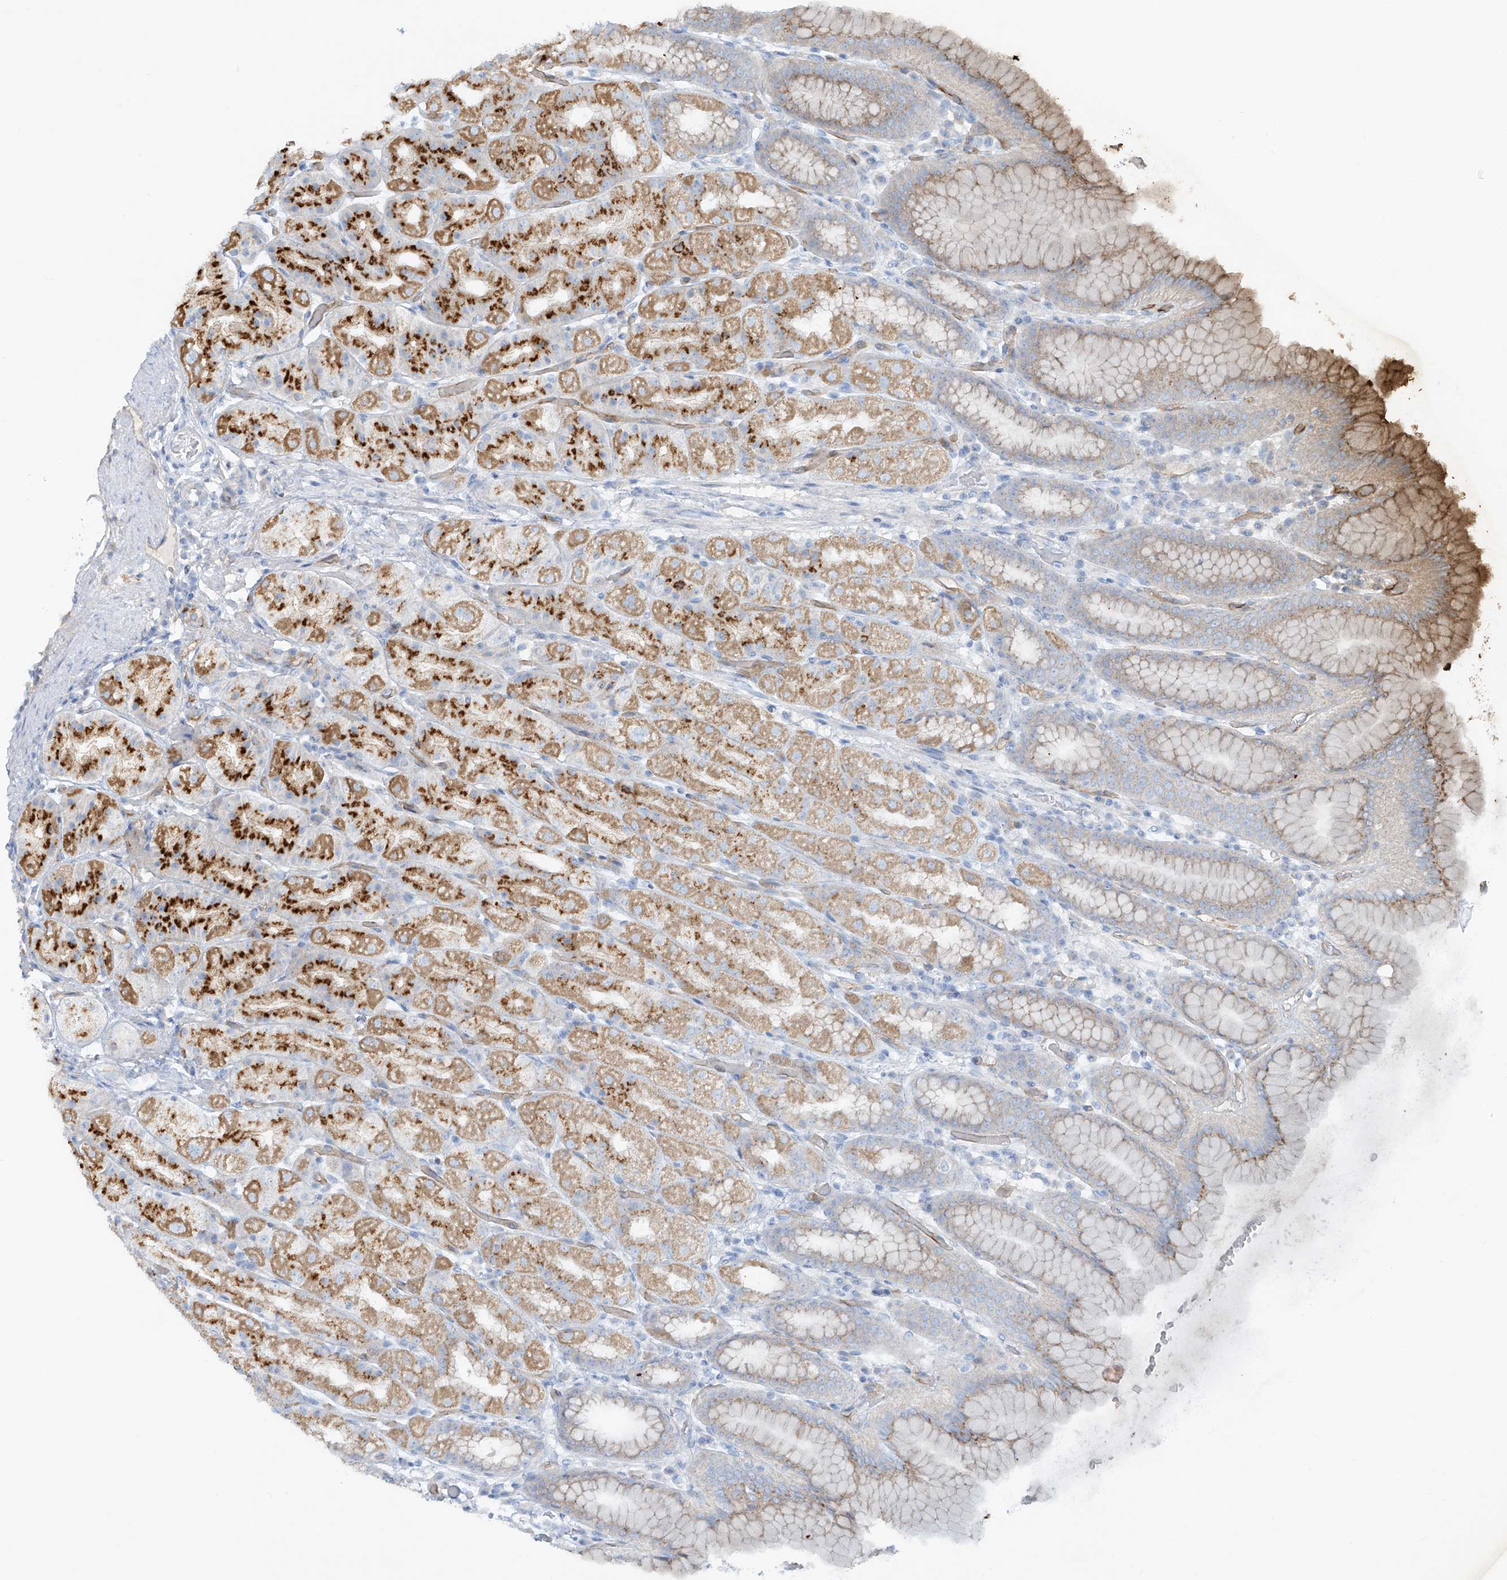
{"staining": {"intensity": "moderate", "quantity": "25%-75%", "location": "cytoplasmic/membranous"}, "tissue": "stomach", "cell_type": "Glandular cells", "image_type": "normal", "snomed": [{"axis": "morphology", "description": "Normal tissue, NOS"}, {"axis": "topography", "description": "Stomach, upper"}], "caption": "Stomach was stained to show a protein in brown. There is medium levels of moderate cytoplasmic/membranous positivity in about 25%-75% of glandular cells. (brown staining indicates protein expression, while blue staining denotes nuclei).", "gene": "VAMP5", "patient": {"sex": "male", "age": 68}}